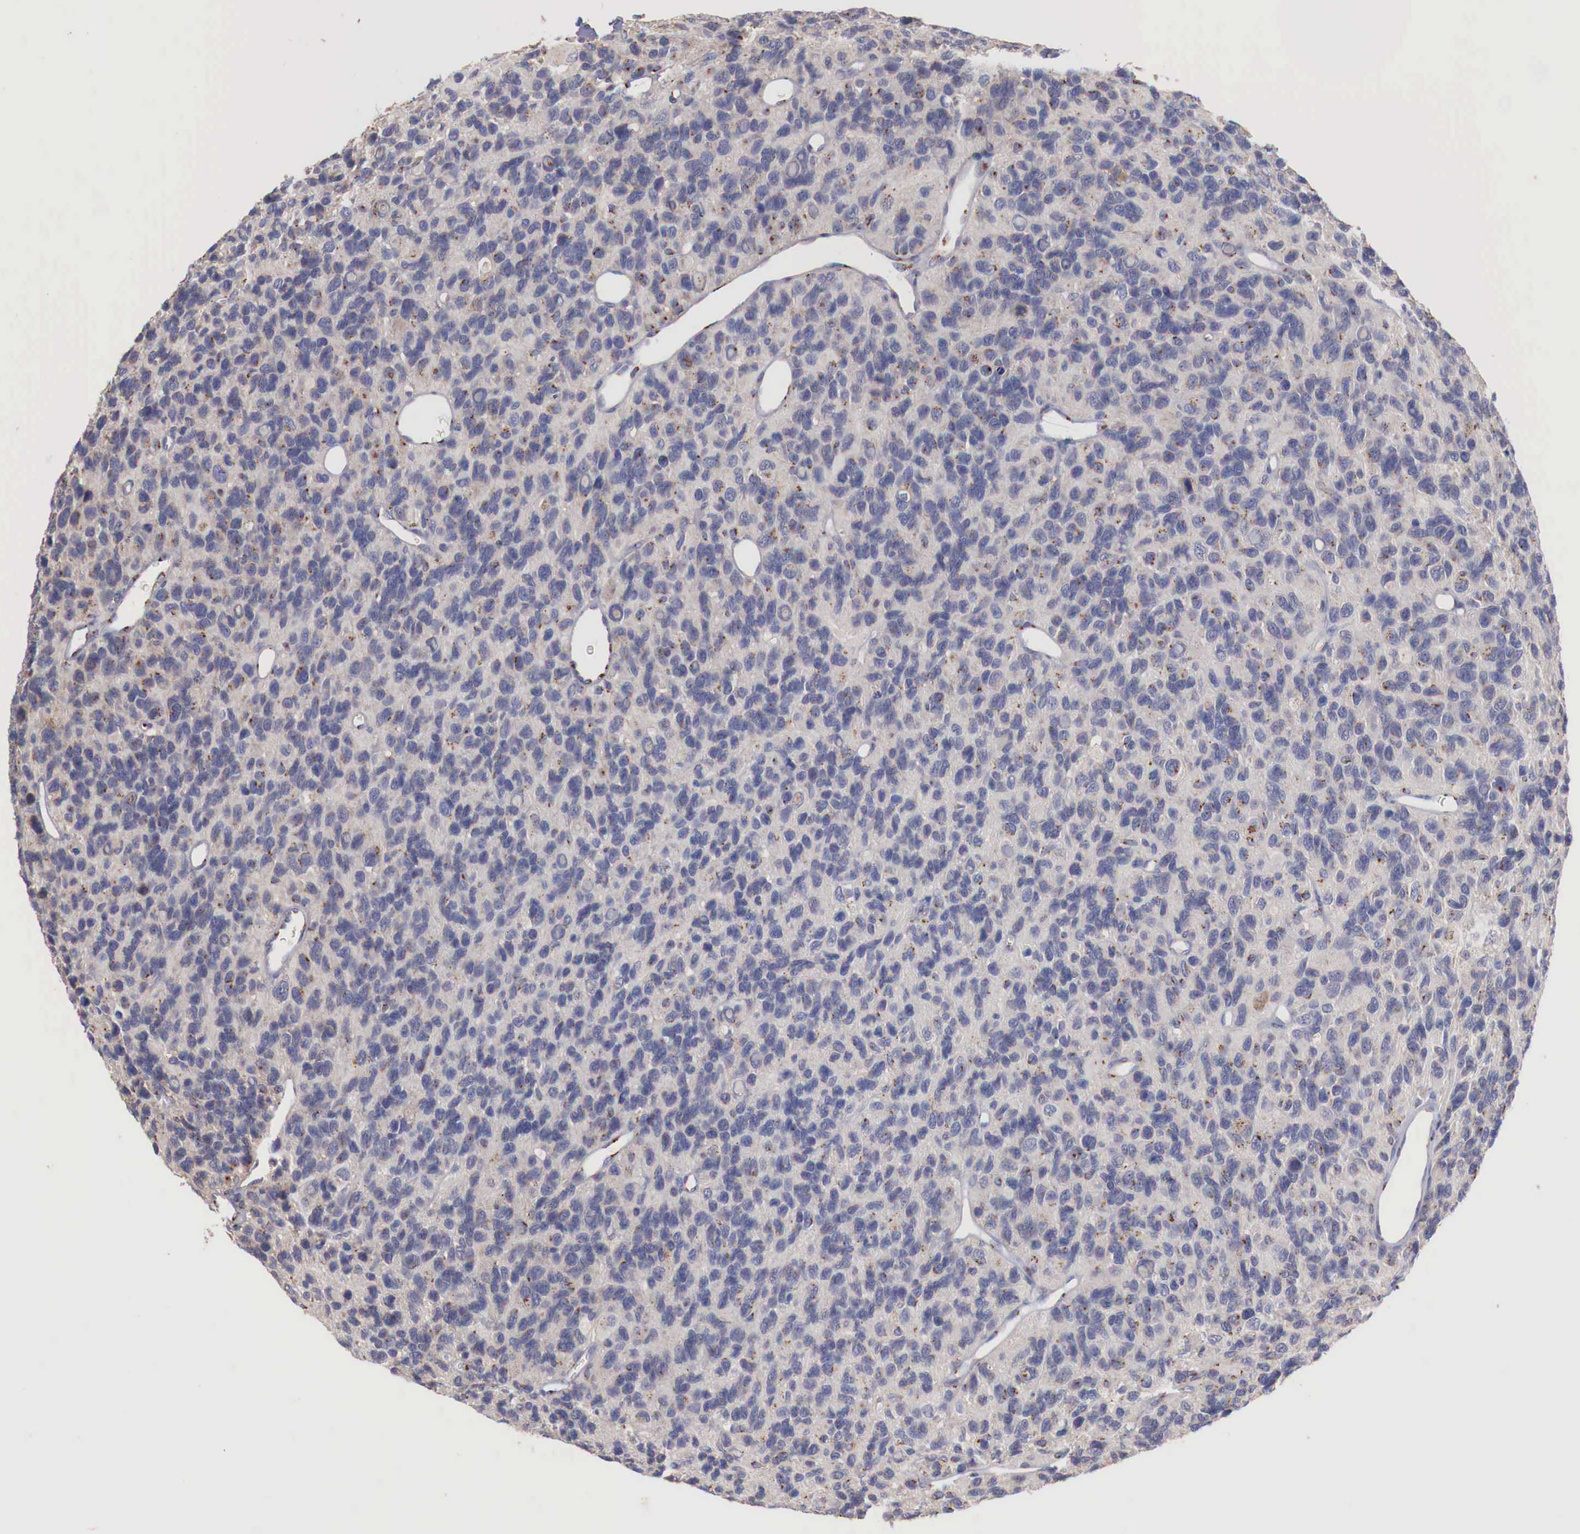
{"staining": {"intensity": "weak", "quantity": "25%-75%", "location": "cytoplasmic/membranous"}, "tissue": "glioma", "cell_type": "Tumor cells", "image_type": "cancer", "snomed": [{"axis": "morphology", "description": "Glioma, malignant, High grade"}, {"axis": "topography", "description": "Brain"}], "caption": "This photomicrograph displays malignant glioma (high-grade) stained with IHC to label a protein in brown. The cytoplasmic/membranous of tumor cells show weak positivity for the protein. Nuclei are counter-stained blue.", "gene": "SYAP1", "patient": {"sex": "male", "age": 77}}